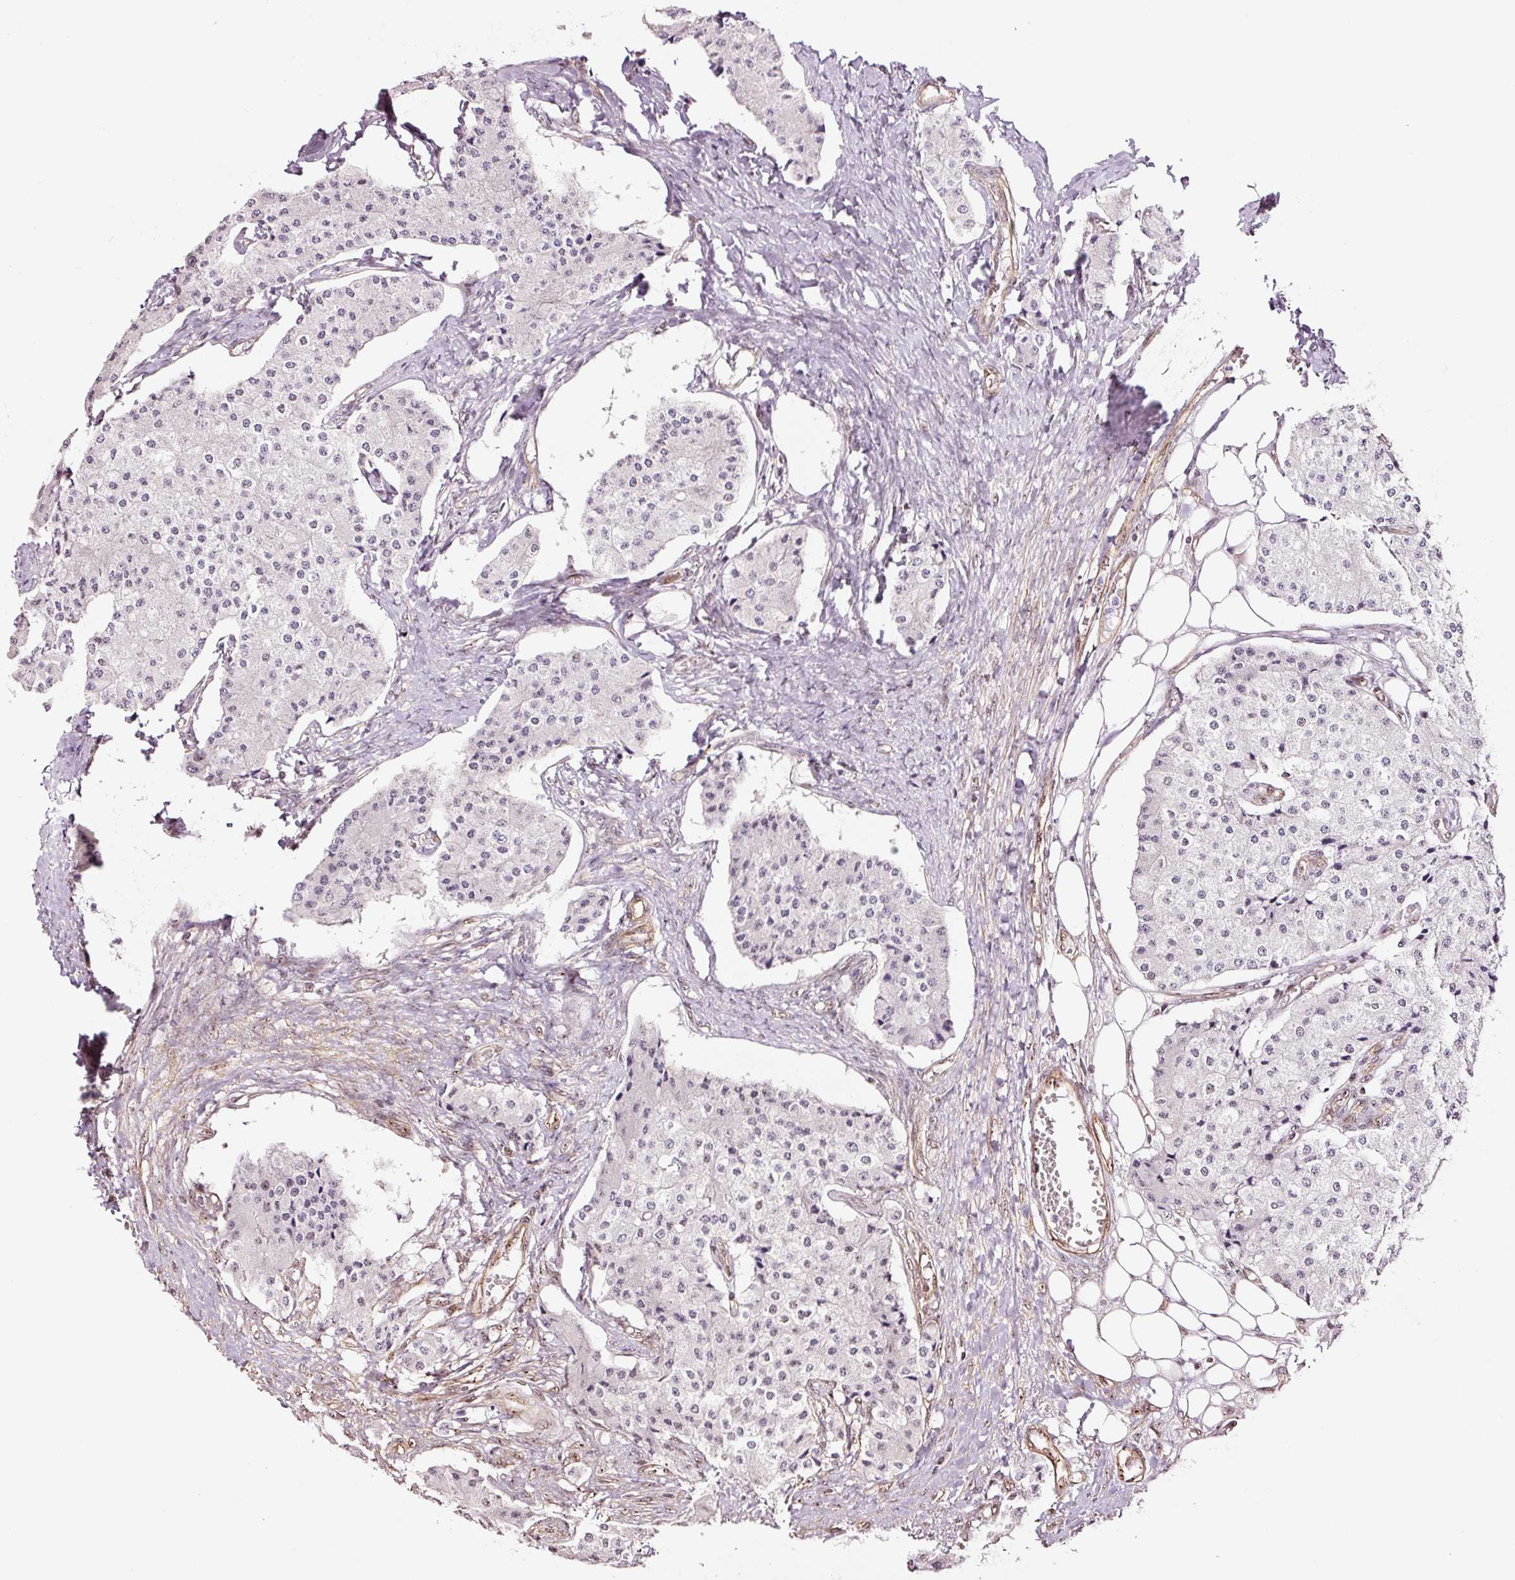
{"staining": {"intensity": "negative", "quantity": "none", "location": "none"}, "tissue": "carcinoid", "cell_type": "Tumor cells", "image_type": "cancer", "snomed": [{"axis": "morphology", "description": "Carcinoid, malignant, NOS"}, {"axis": "topography", "description": "Colon"}], "caption": "Tumor cells are negative for brown protein staining in carcinoid (malignant). (Brightfield microscopy of DAB (3,3'-diaminobenzidine) immunohistochemistry (IHC) at high magnification).", "gene": "GNL3", "patient": {"sex": "female", "age": 52}}